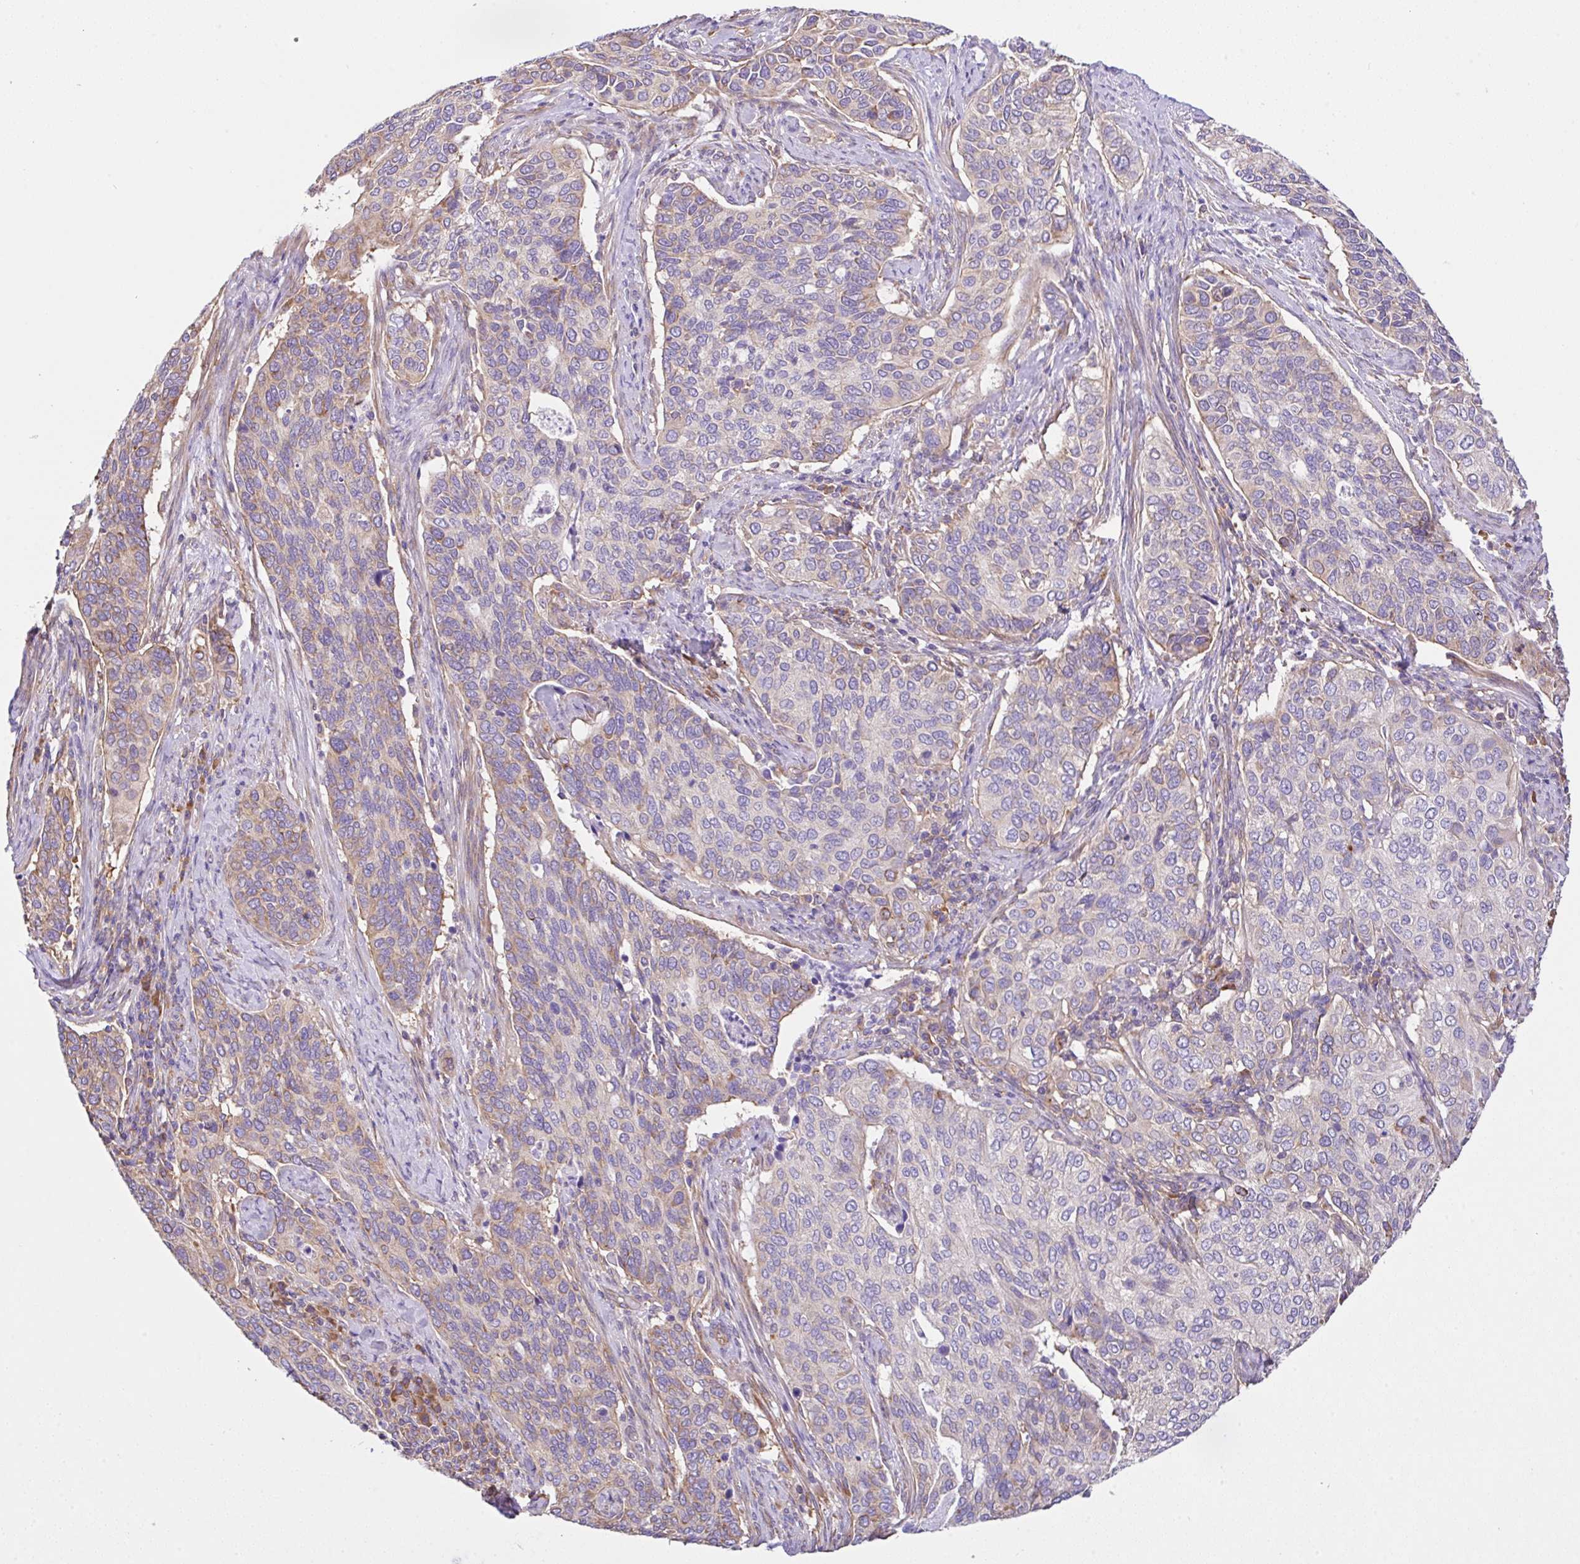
{"staining": {"intensity": "weak", "quantity": "<25%", "location": "cytoplasmic/membranous"}, "tissue": "cervical cancer", "cell_type": "Tumor cells", "image_type": "cancer", "snomed": [{"axis": "morphology", "description": "Squamous cell carcinoma, NOS"}, {"axis": "topography", "description": "Cervix"}], "caption": "This is an immunohistochemistry (IHC) histopathology image of squamous cell carcinoma (cervical). There is no staining in tumor cells.", "gene": "GFPT2", "patient": {"sex": "female", "age": 38}}